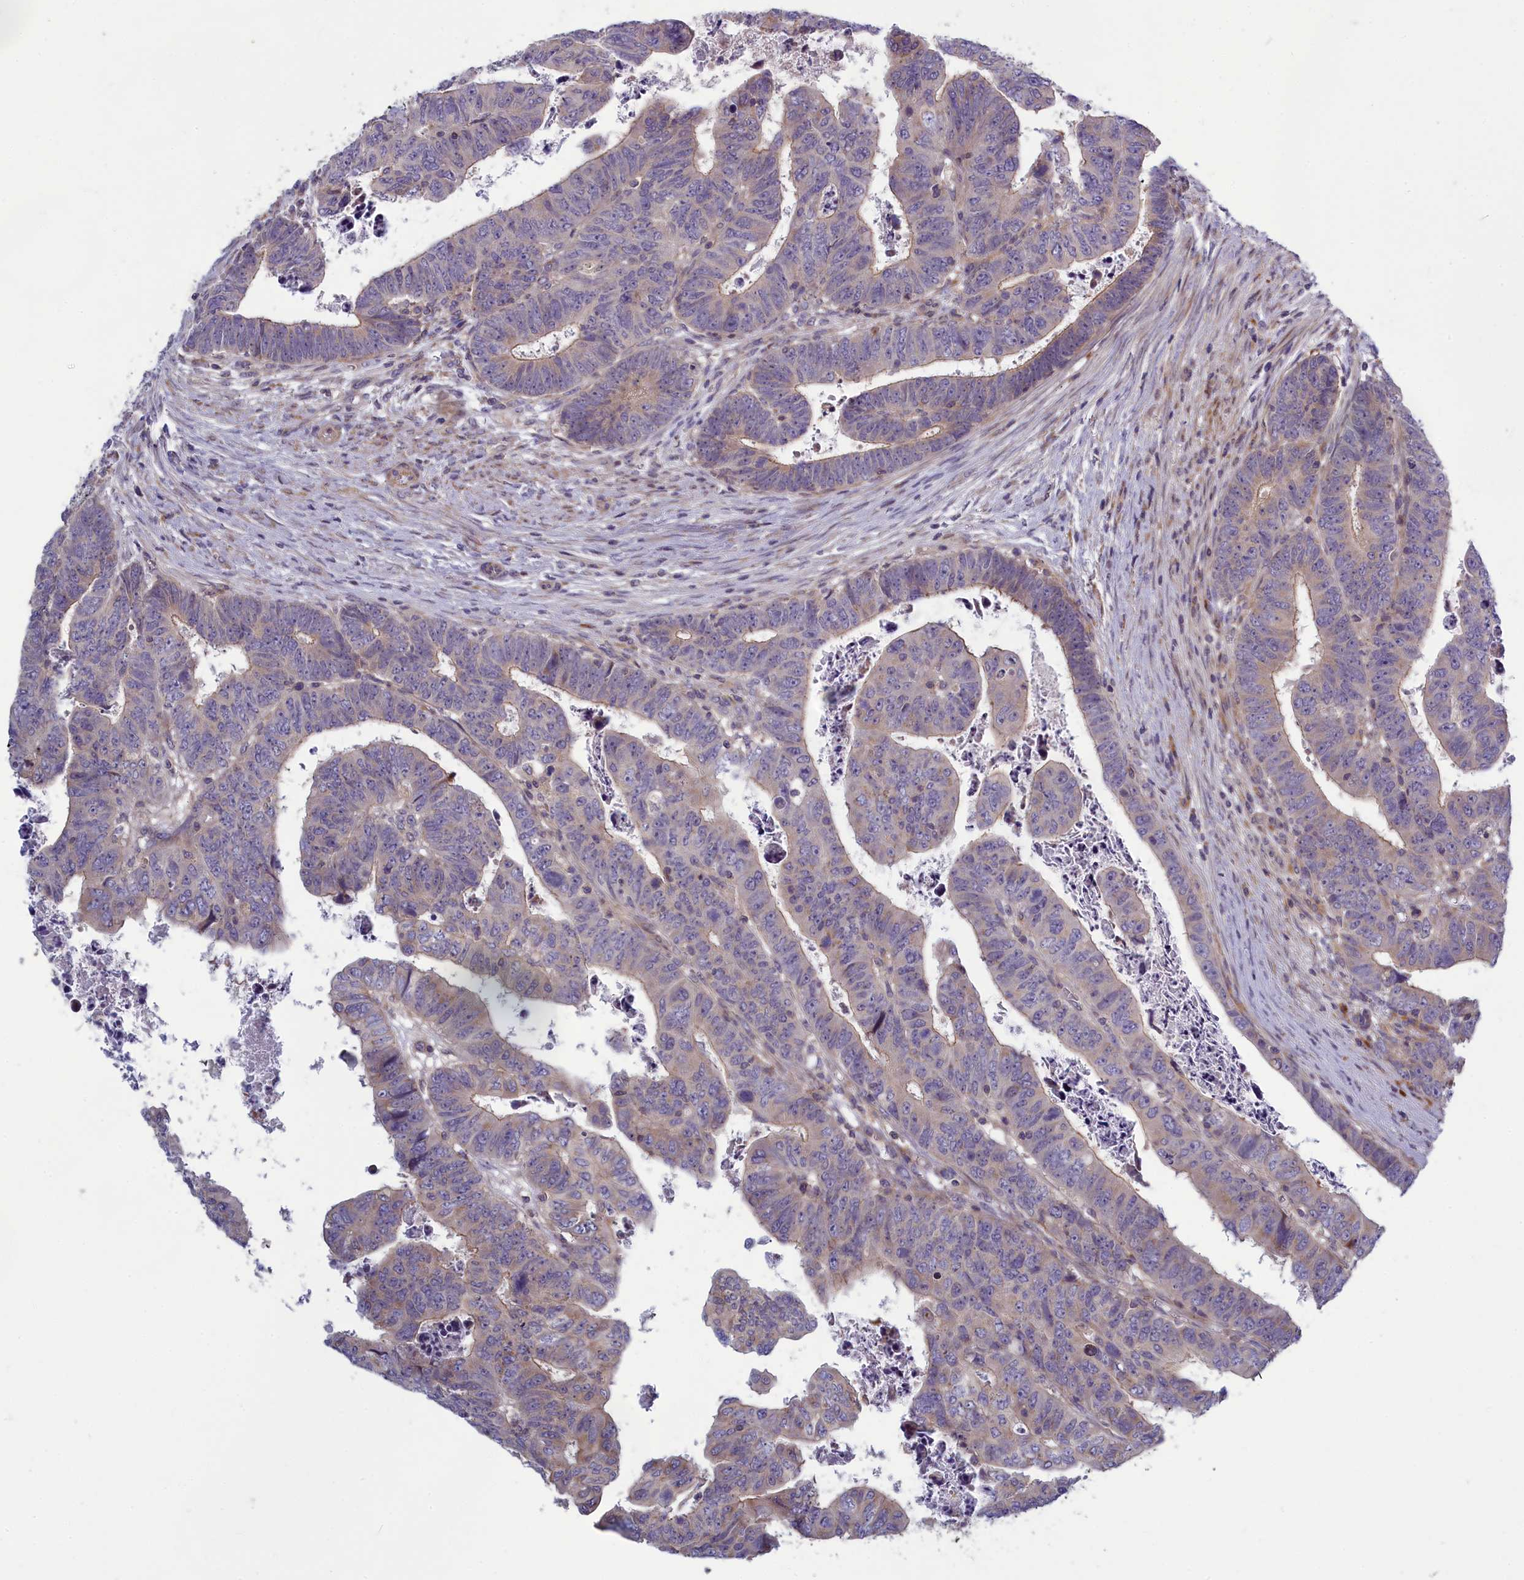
{"staining": {"intensity": "weak", "quantity": "<25%", "location": "cytoplasmic/membranous"}, "tissue": "colorectal cancer", "cell_type": "Tumor cells", "image_type": "cancer", "snomed": [{"axis": "morphology", "description": "Normal tissue, NOS"}, {"axis": "morphology", "description": "Adenocarcinoma, NOS"}, {"axis": "topography", "description": "Rectum"}], "caption": "Adenocarcinoma (colorectal) was stained to show a protein in brown. There is no significant expression in tumor cells. (IHC, brightfield microscopy, high magnification).", "gene": "BLTP2", "patient": {"sex": "female", "age": 65}}